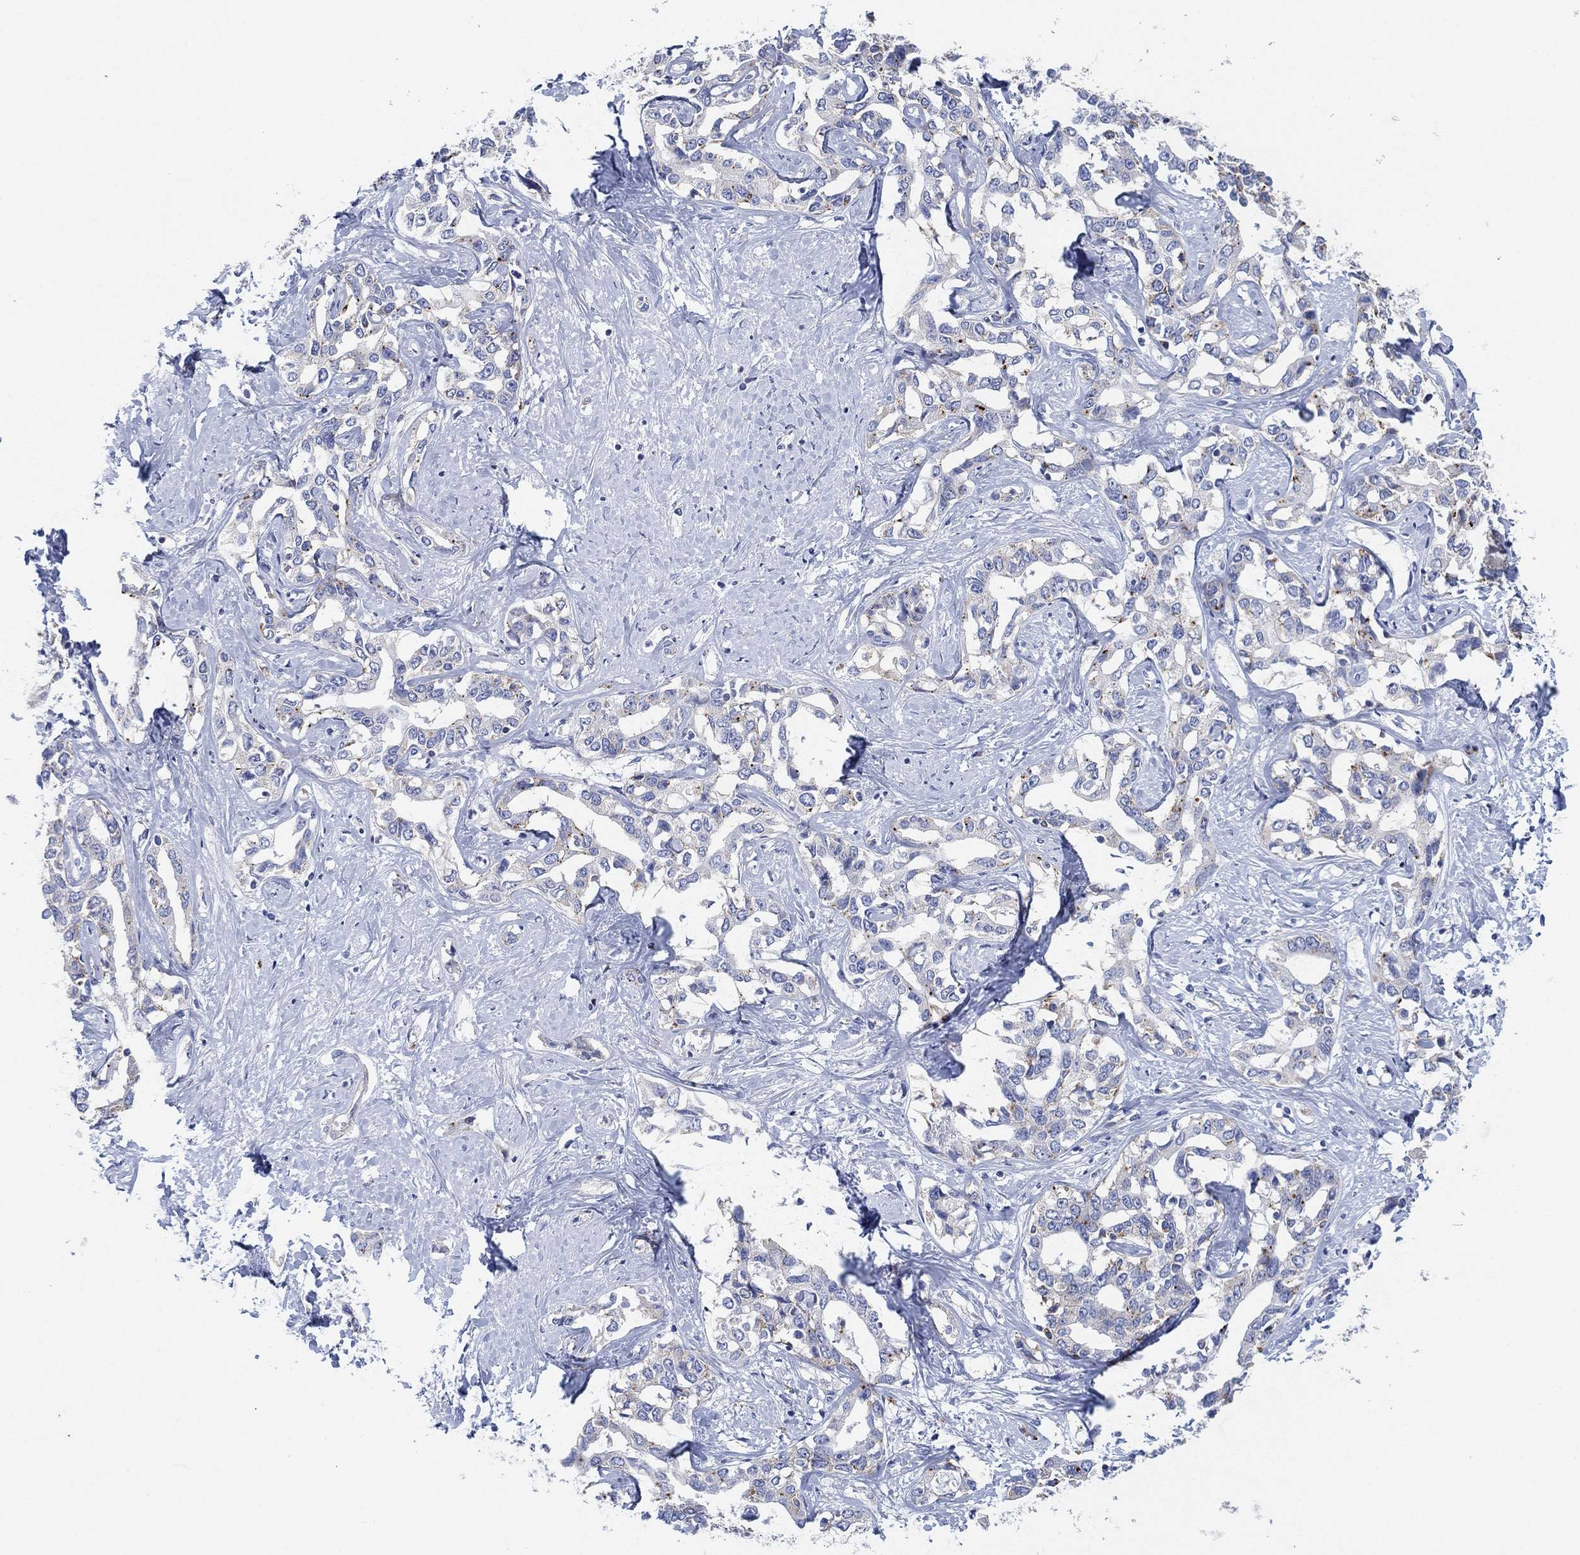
{"staining": {"intensity": "weak", "quantity": "<25%", "location": "cytoplasmic/membranous"}, "tissue": "liver cancer", "cell_type": "Tumor cells", "image_type": "cancer", "snomed": [{"axis": "morphology", "description": "Cholangiocarcinoma"}, {"axis": "topography", "description": "Liver"}], "caption": "Tumor cells show no significant expression in liver cholangiocarcinoma.", "gene": "GALNS", "patient": {"sex": "male", "age": 59}}